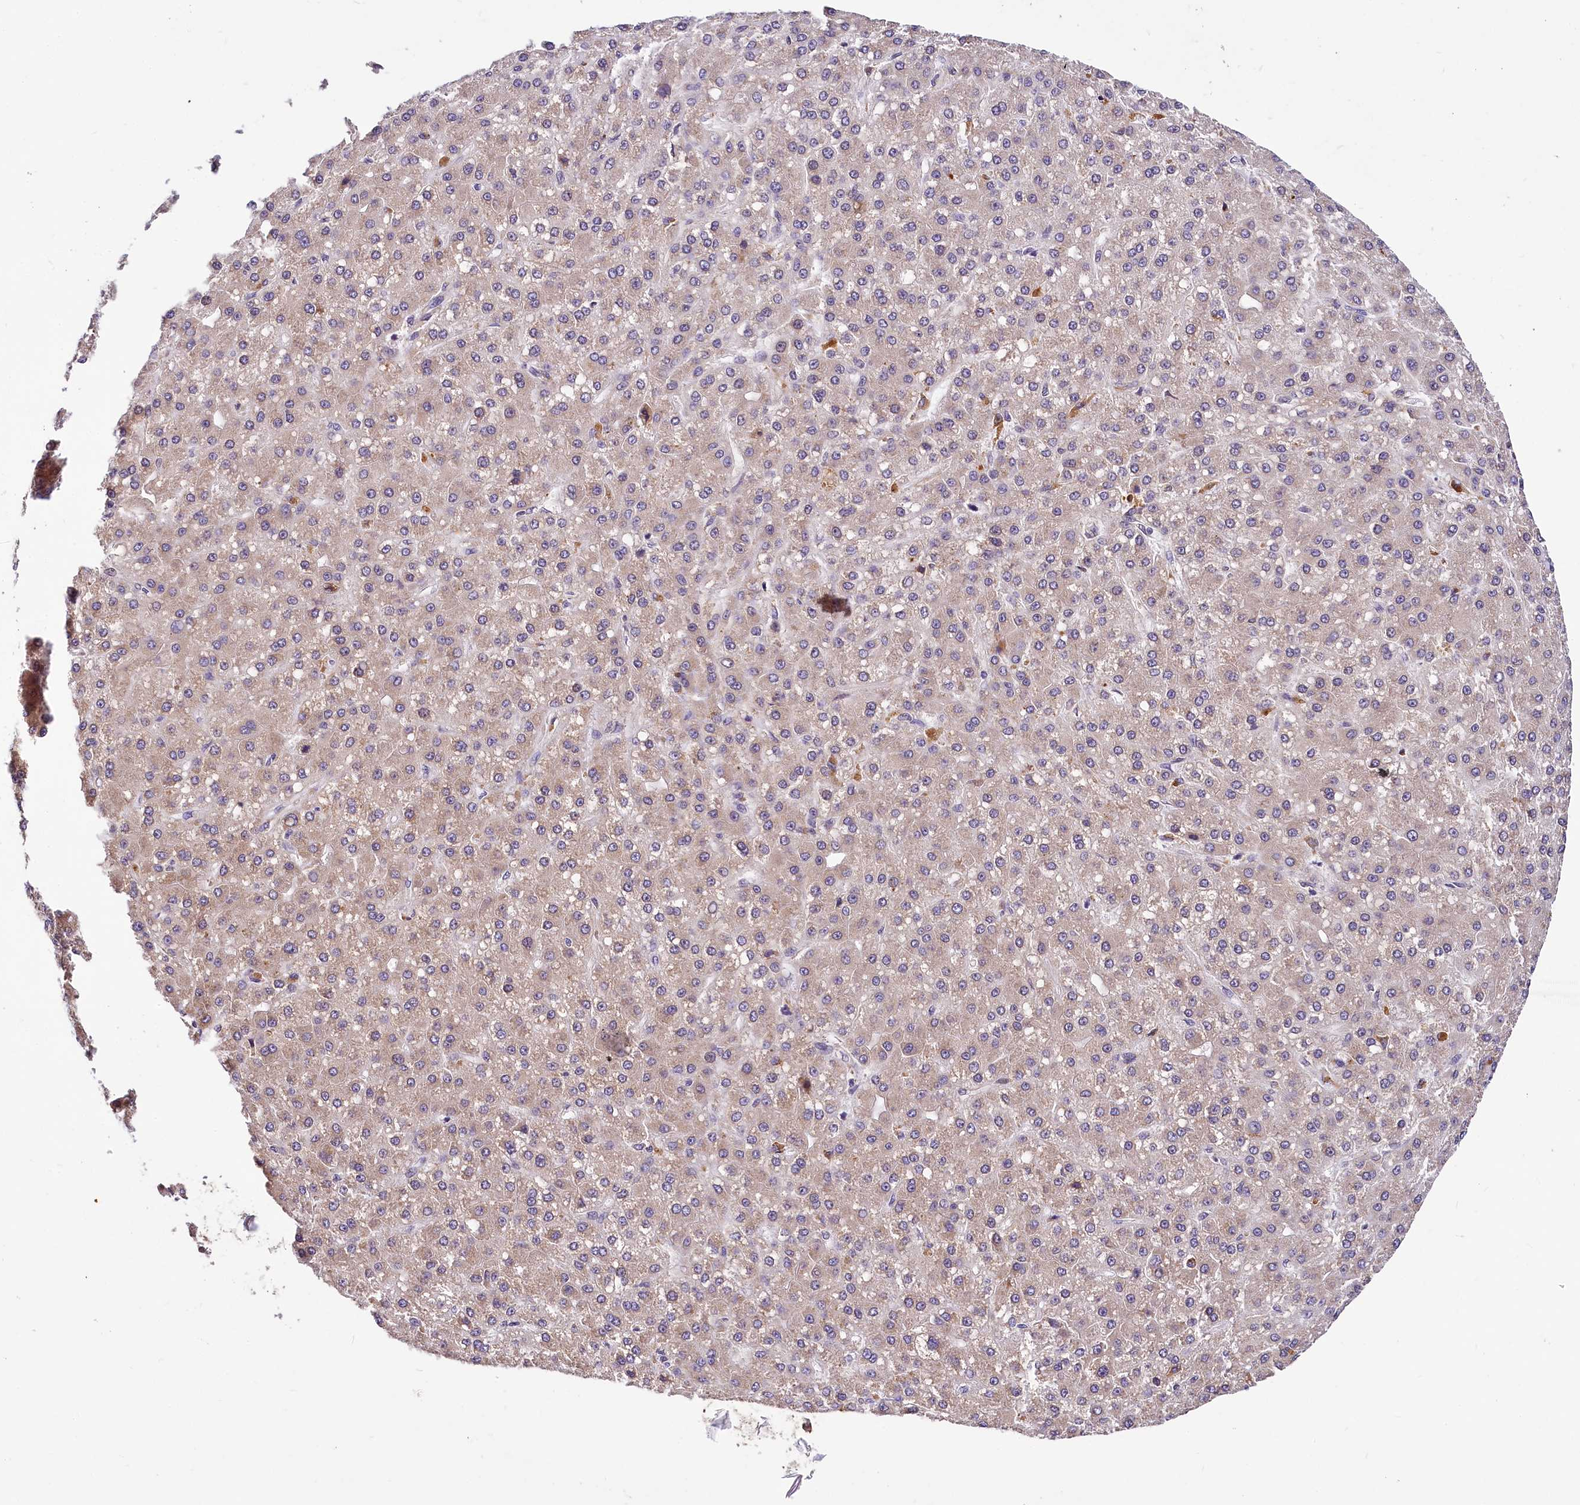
{"staining": {"intensity": "weak", "quantity": ">75%", "location": "cytoplasmic/membranous"}, "tissue": "liver cancer", "cell_type": "Tumor cells", "image_type": "cancer", "snomed": [{"axis": "morphology", "description": "Carcinoma, Hepatocellular, NOS"}, {"axis": "topography", "description": "Liver"}], "caption": "Hepatocellular carcinoma (liver) stained for a protein reveals weak cytoplasmic/membranous positivity in tumor cells.", "gene": "SUPV3L1", "patient": {"sex": "male", "age": 67}}